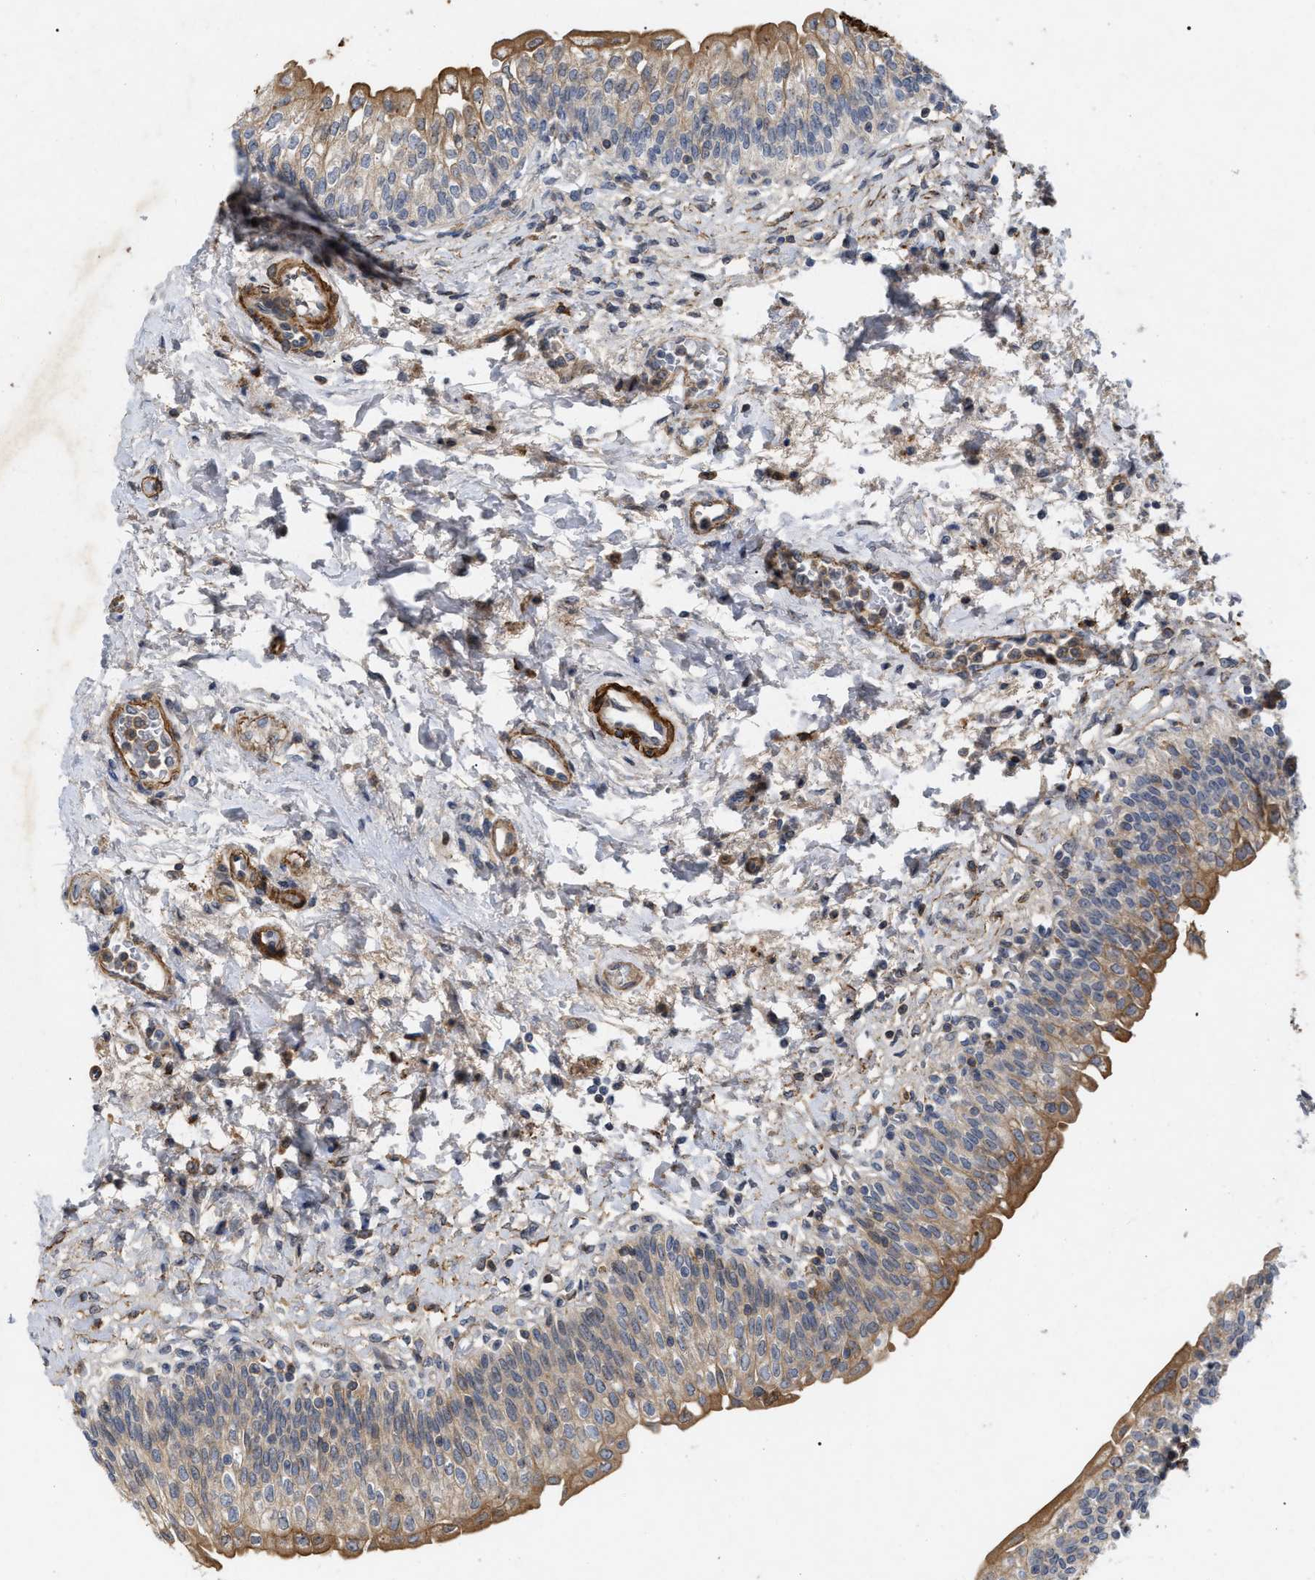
{"staining": {"intensity": "weak", "quantity": ">75%", "location": "cytoplasmic/membranous"}, "tissue": "urinary bladder", "cell_type": "Urothelial cells", "image_type": "normal", "snomed": [{"axis": "morphology", "description": "Normal tissue, NOS"}, {"axis": "topography", "description": "Urinary bladder"}], "caption": "IHC histopathology image of normal urinary bladder: human urinary bladder stained using IHC shows low levels of weak protein expression localized specifically in the cytoplasmic/membranous of urothelial cells, appearing as a cytoplasmic/membranous brown color.", "gene": "ST6GALNAC6", "patient": {"sex": "male", "age": 55}}